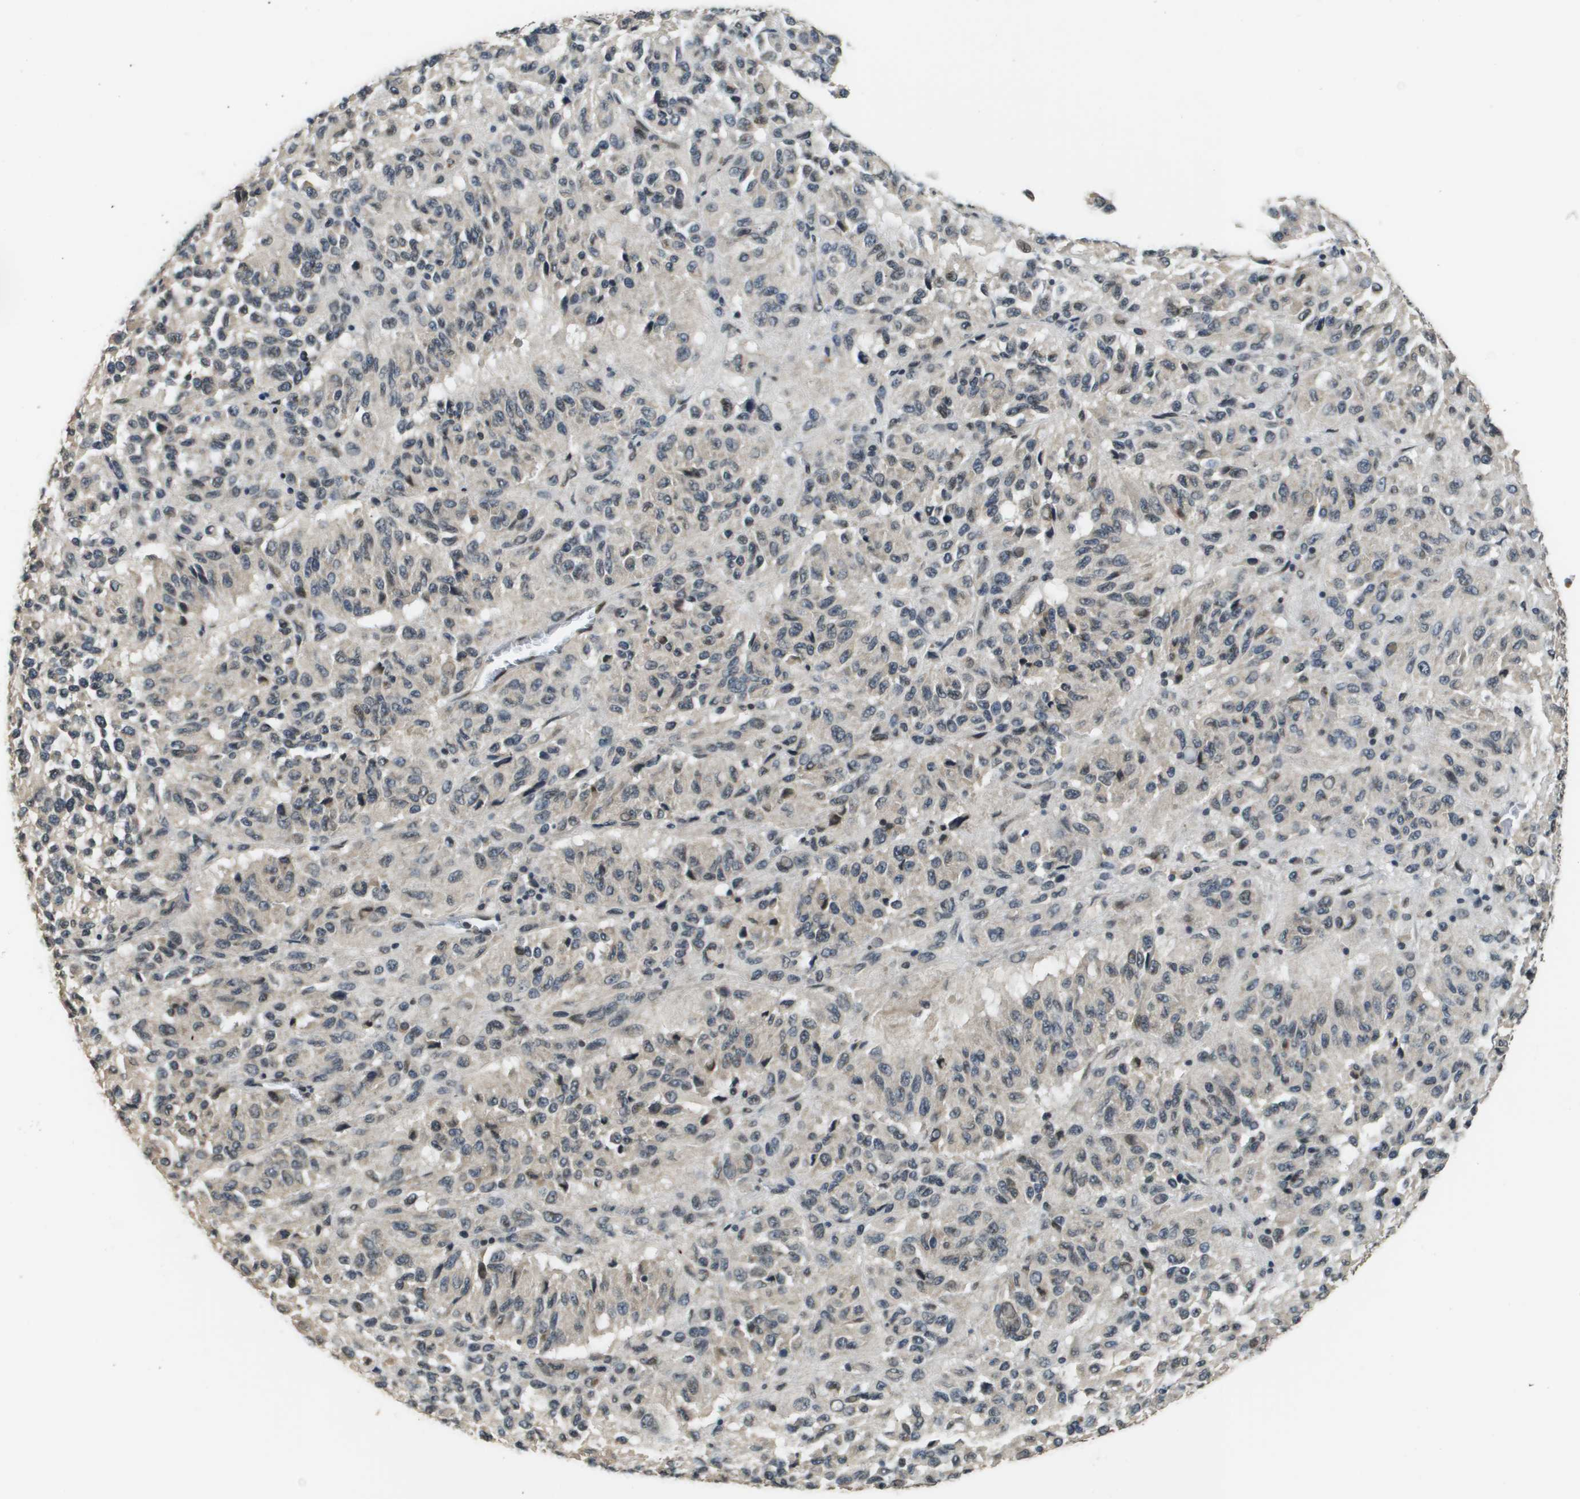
{"staining": {"intensity": "moderate", "quantity": "<25%", "location": "nuclear"}, "tissue": "melanoma", "cell_type": "Tumor cells", "image_type": "cancer", "snomed": [{"axis": "morphology", "description": "Malignant melanoma, Metastatic site"}, {"axis": "topography", "description": "Lung"}], "caption": "An immunohistochemistry (IHC) photomicrograph of tumor tissue is shown. Protein staining in brown highlights moderate nuclear positivity in malignant melanoma (metastatic site) within tumor cells. (DAB IHC, brown staining for protein, blue staining for nuclei).", "gene": "FANCC", "patient": {"sex": "male", "age": 64}}